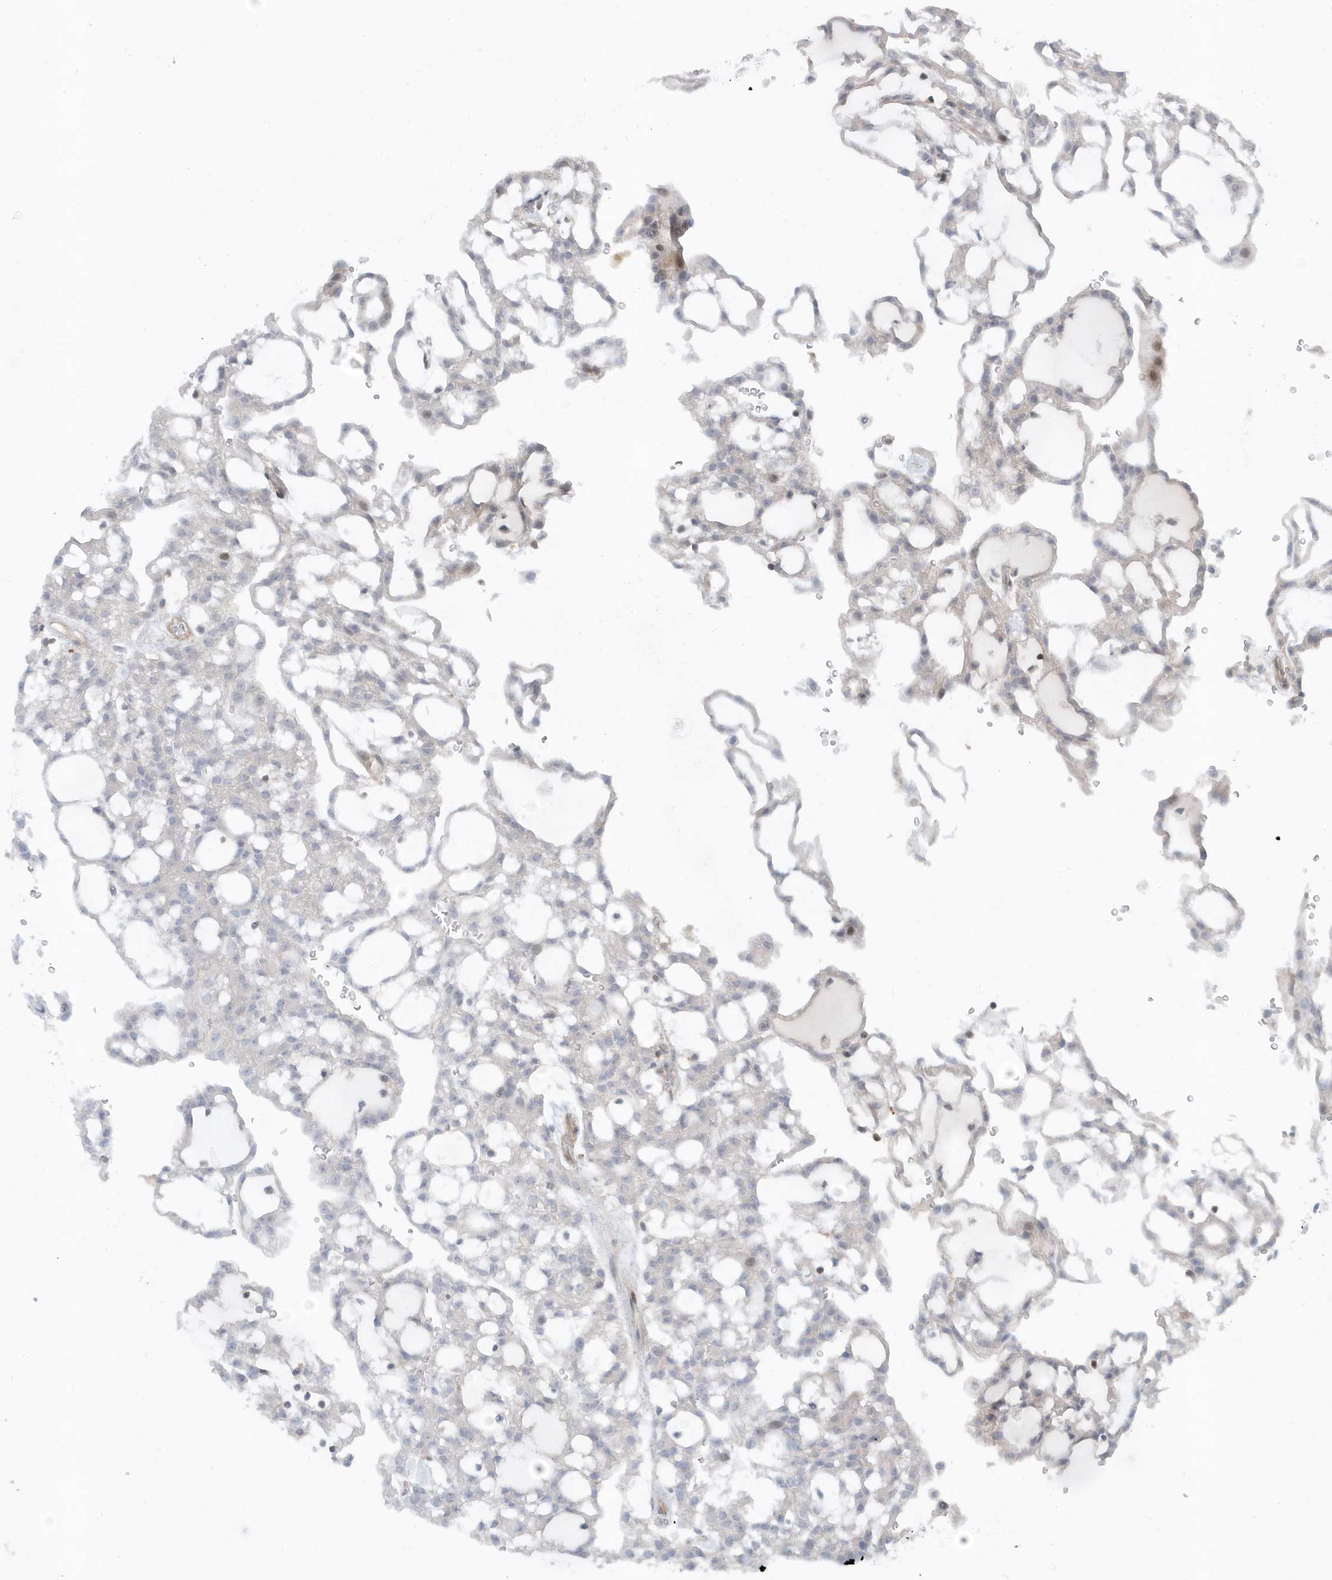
{"staining": {"intensity": "weak", "quantity": "<25%", "location": "cytoplasmic/membranous,nuclear"}, "tissue": "renal cancer", "cell_type": "Tumor cells", "image_type": "cancer", "snomed": [{"axis": "morphology", "description": "Adenocarcinoma, NOS"}, {"axis": "topography", "description": "Kidney"}], "caption": "Image shows no protein staining in tumor cells of renal cancer tissue.", "gene": "CACNB2", "patient": {"sex": "male", "age": 63}}